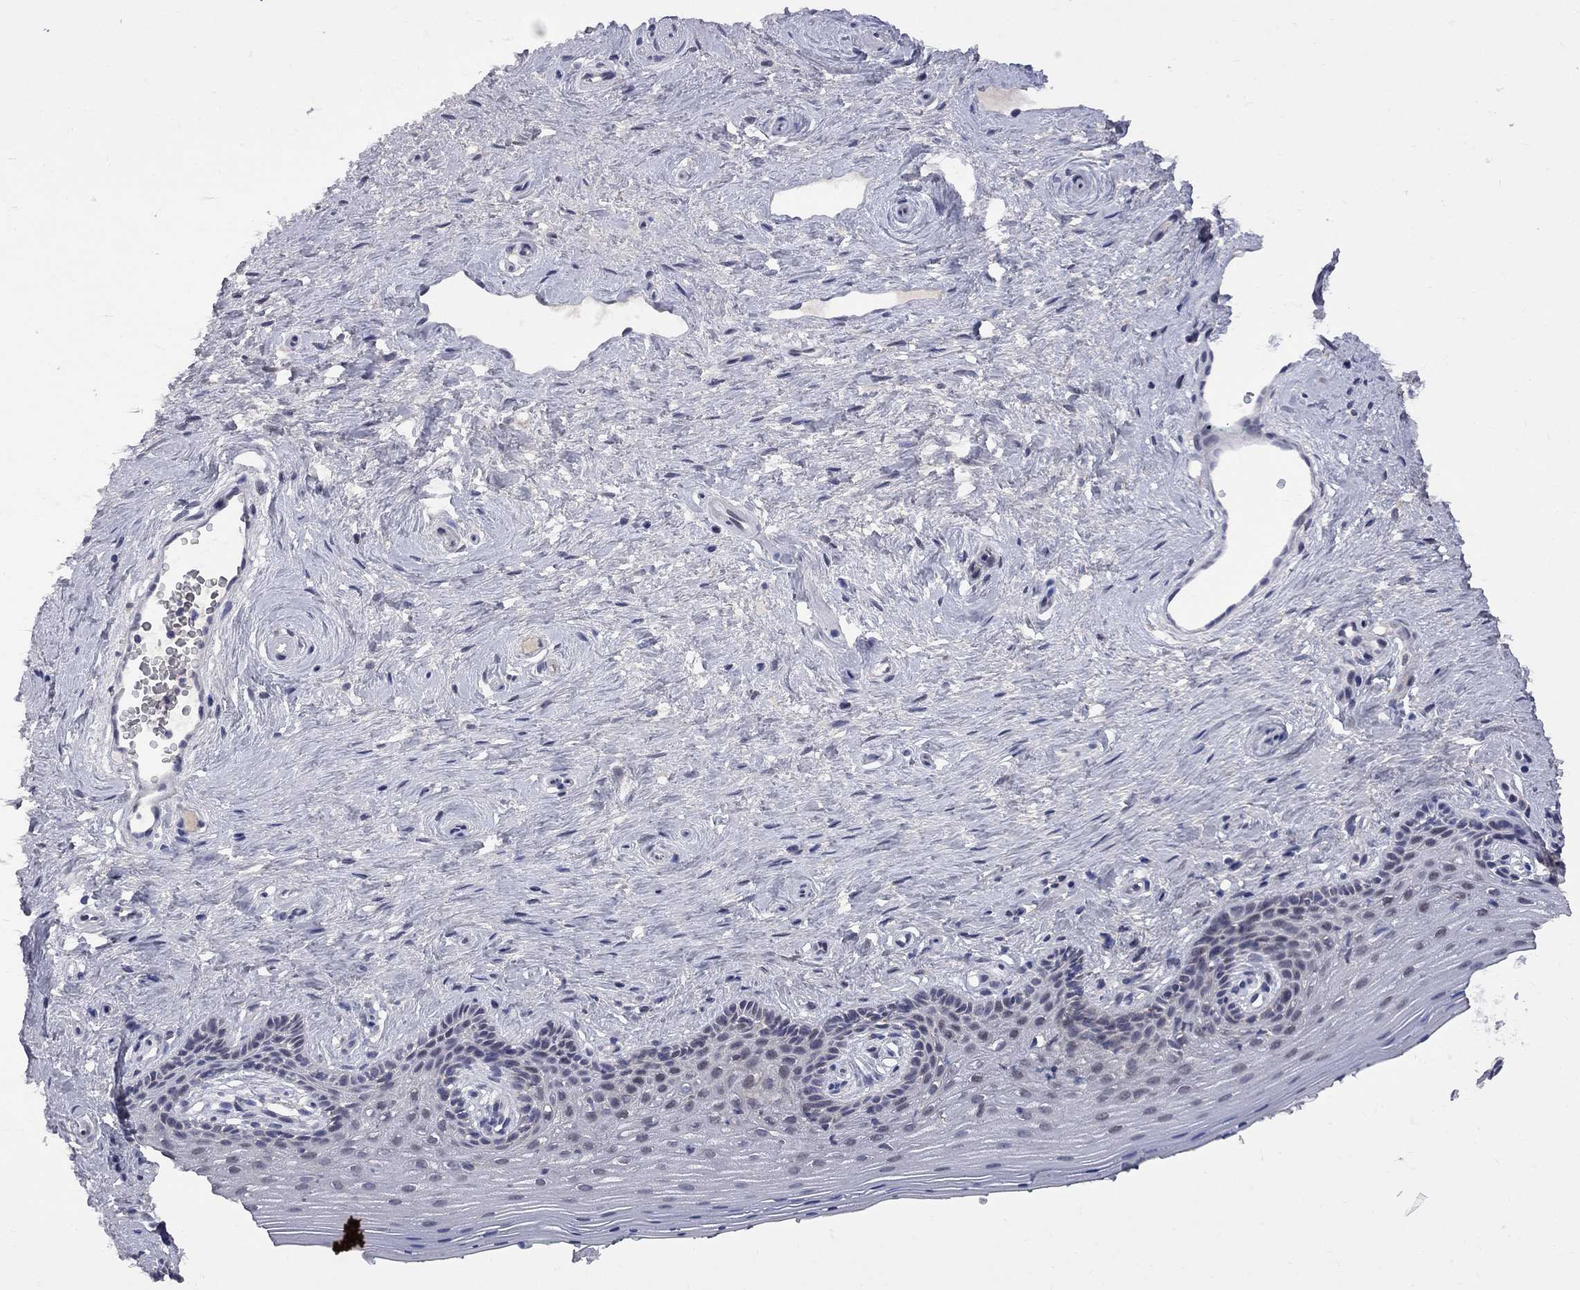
{"staining": {"intensity": "negative", "quantity": "none", "location": "none"}, "tissue": "vagina", "cell_type": "Squamous epithelial cells", "image_type": "normal", "snomed": [{"axis": "morphology", "description": "Normal tissue, NOS"}, {"axis": "topography", "description": "Vagina"}], "caption": "Immunohistochemistry of benign human vagina demonstrates no positivity in squamous epithelial cells. (Brightfield microscopy of DAB IHC at high magnification).", "gene": "CNOT11", "patient": {"sex": "female", "age": 45}}